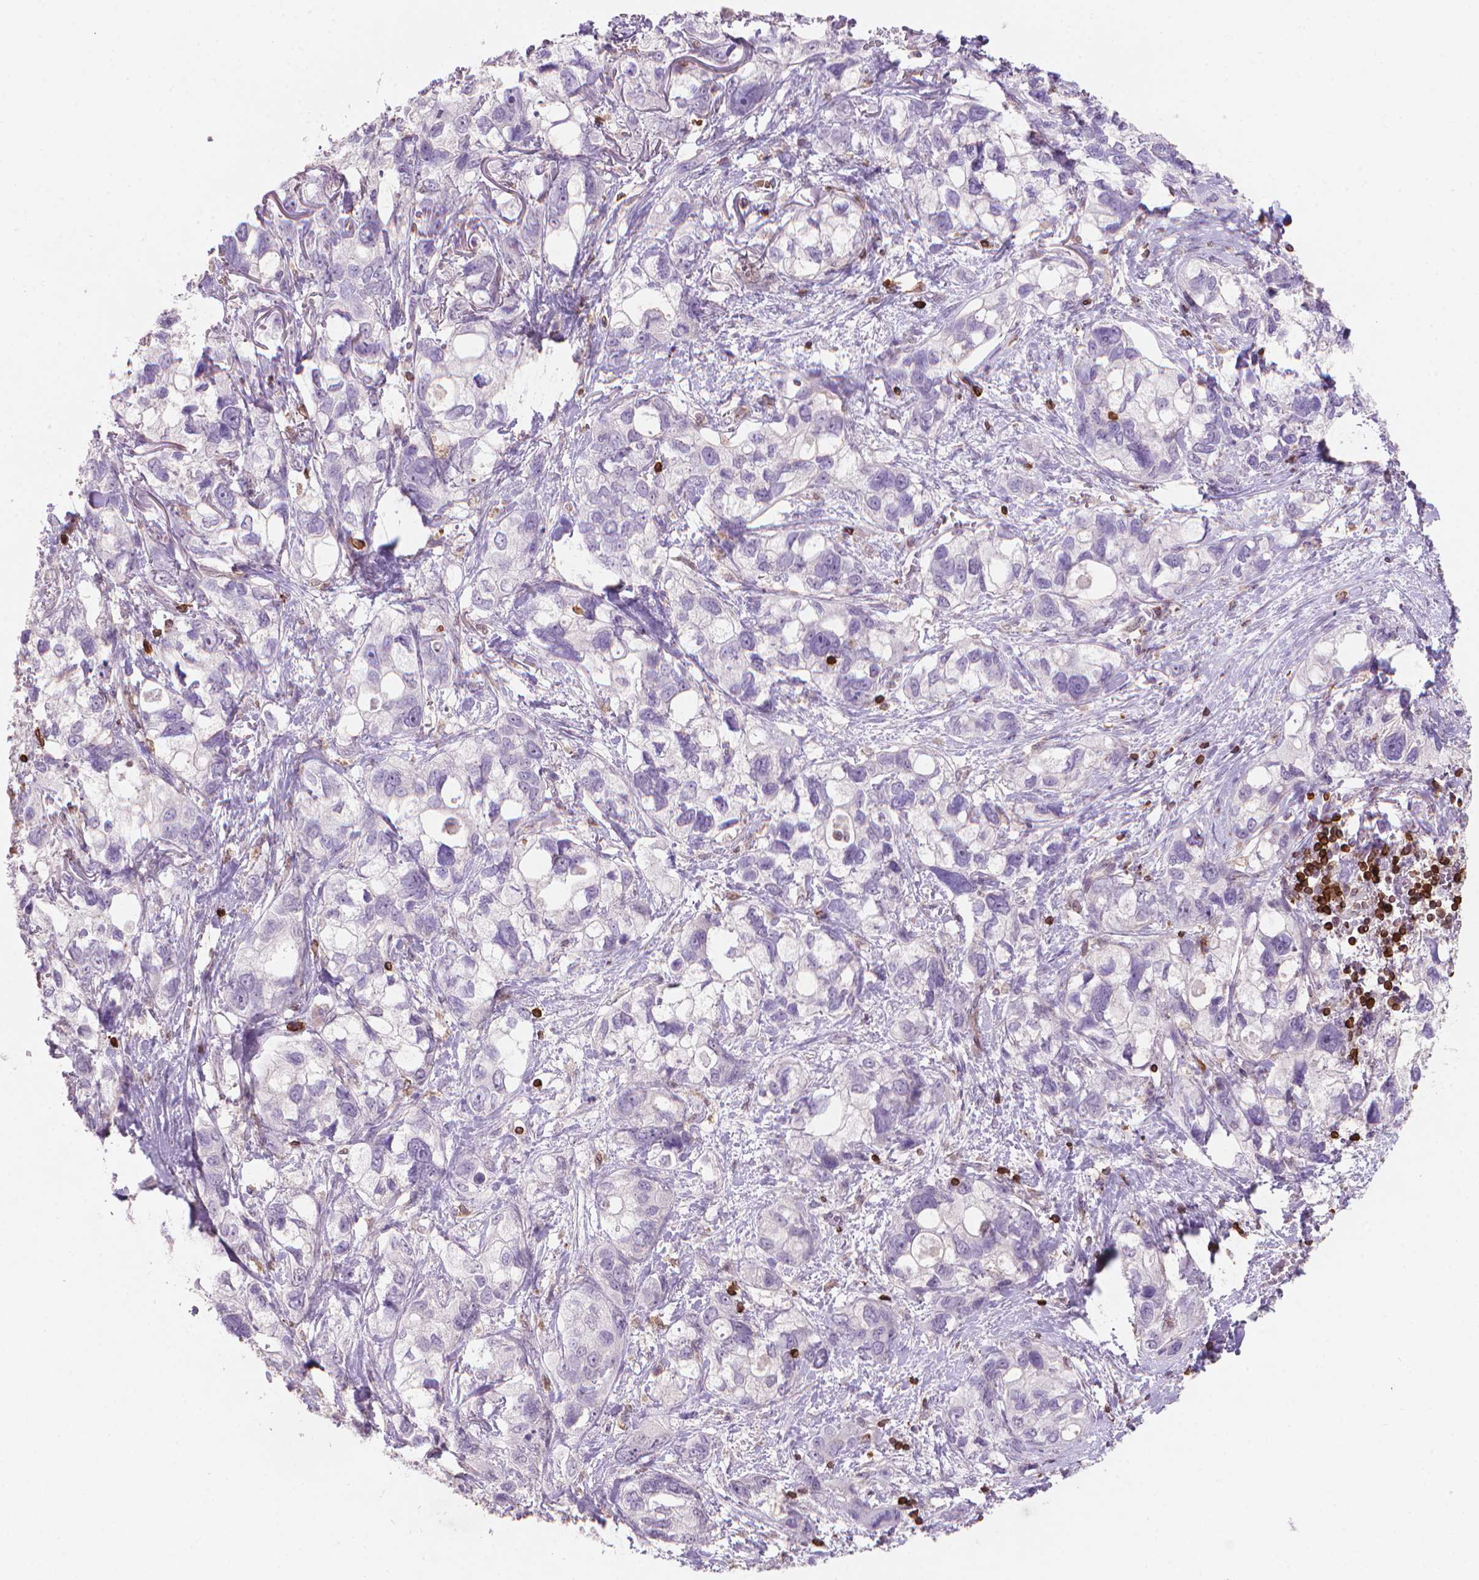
{"staining": {"intensity": "negative", "quantity": "none", "location": "none"}, "tissue": "stomach cancer", "cell_type": "Tumor cells", "image_type": "cancer", "snomed": [{"axis": "morphology", "description": "Adenocarcinoma, NOS"}, {"axis": "topography", "description": "Stomach, upper"}], "caption": "Human stomach cancer stained for a protein using immunohistochemistry (IHC) displays no staining in tumor cells.", "gene": "BCL2", "patient": {"sex": "female", "age": 81}}